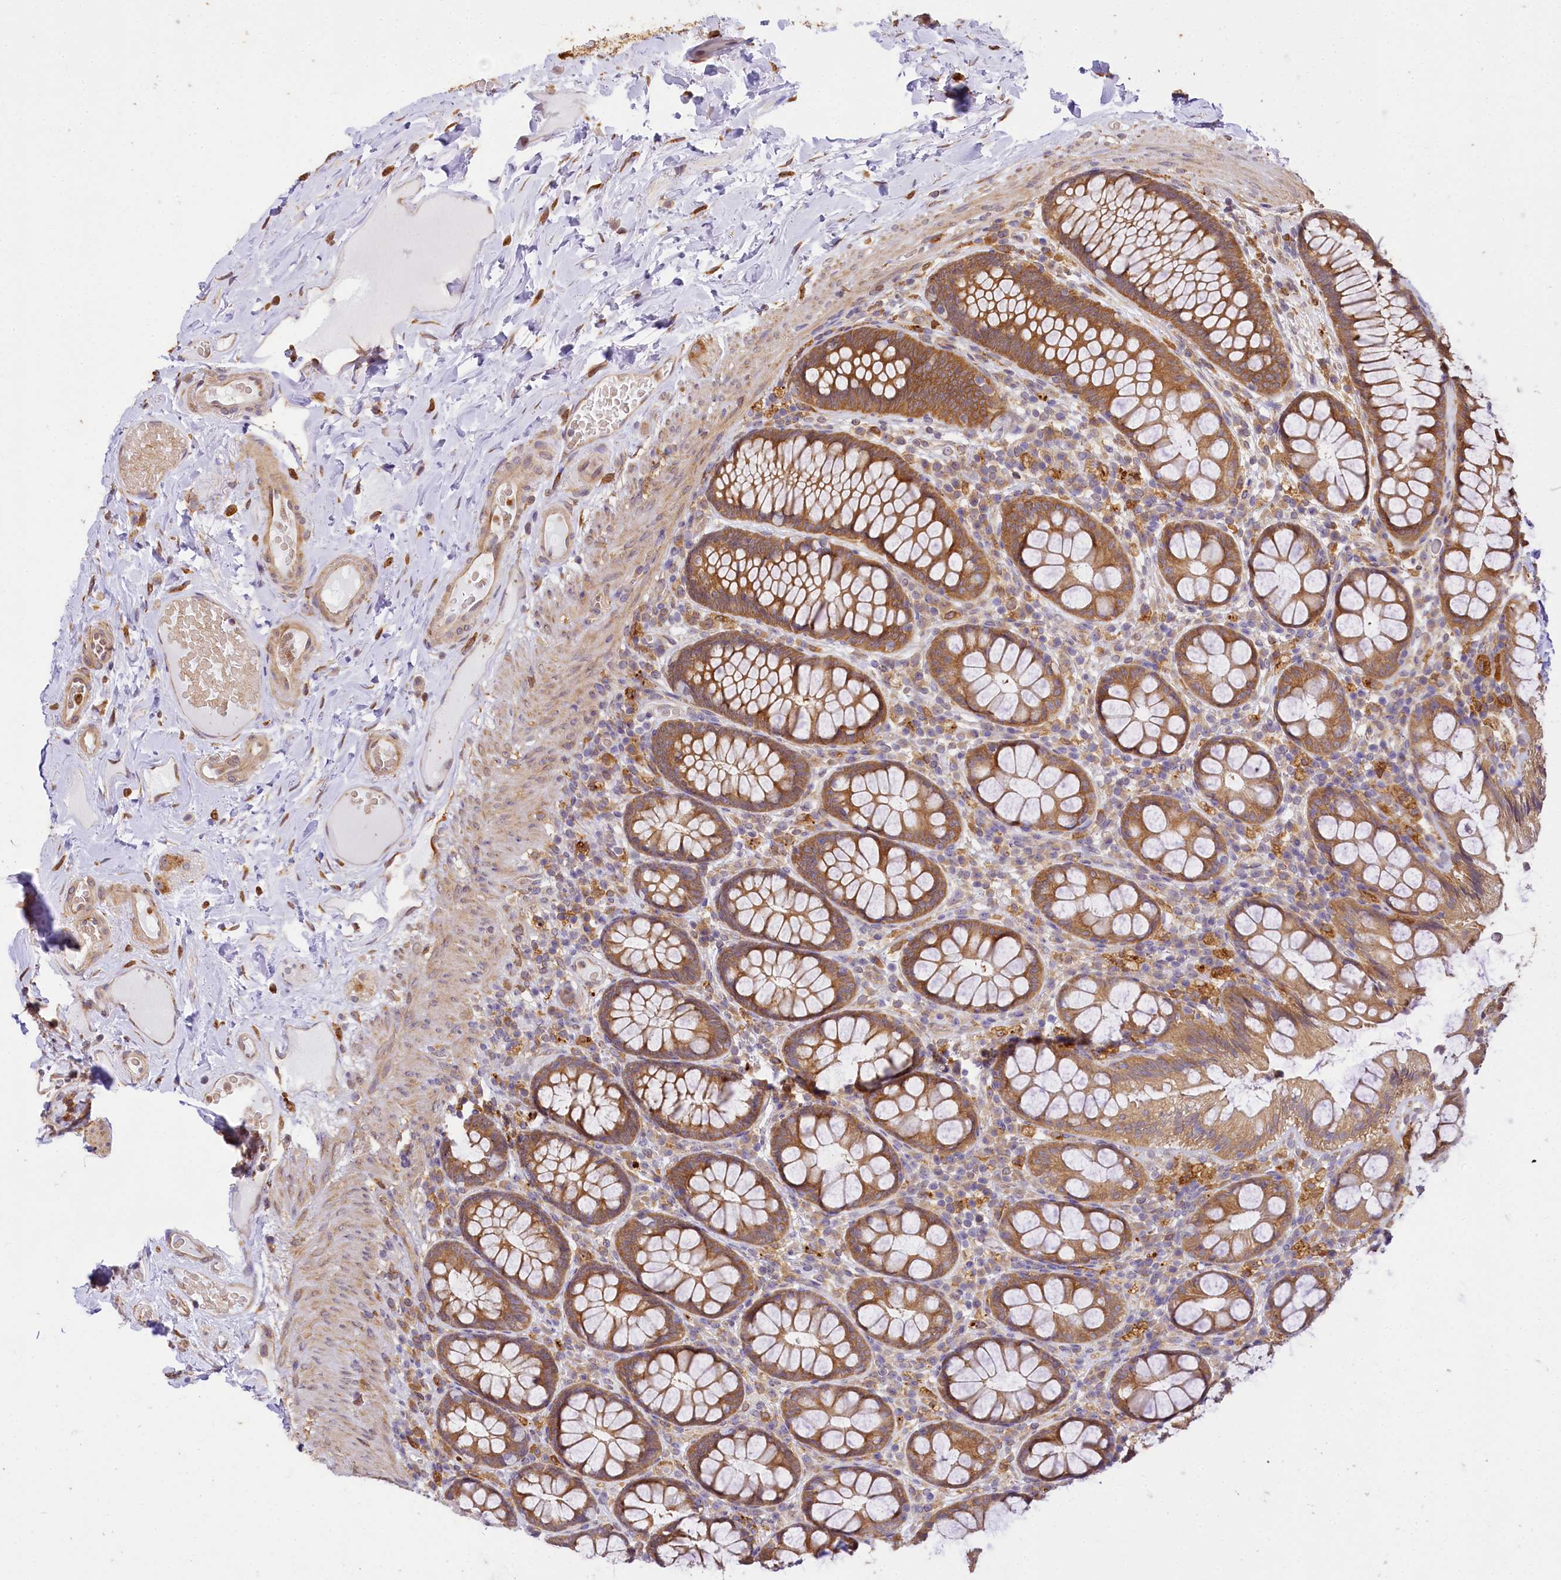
{"staining": {"intensity": "moderate", "quantity": ">75%", "location": "cytoplasmic/membranous"}, "tissue": "rectum", "cell_type": "Glandular cells", "image_type": "normal", "snomed": [{"axis": "morphology", "description": "Normal tissue, NOS"}, {"axis": "topography", "description": "Rectum"}], "caption": "This image demonstrates benign rectum stained with immunohistochemistry to label a protein in brown. The cytoplasmic/membranous of glandular cells show moderate positivity for the protein. Nuclei are counter-stained blue.", "gene": "PPIP5K2", "patient": {"sex": "male", "age": 83}}